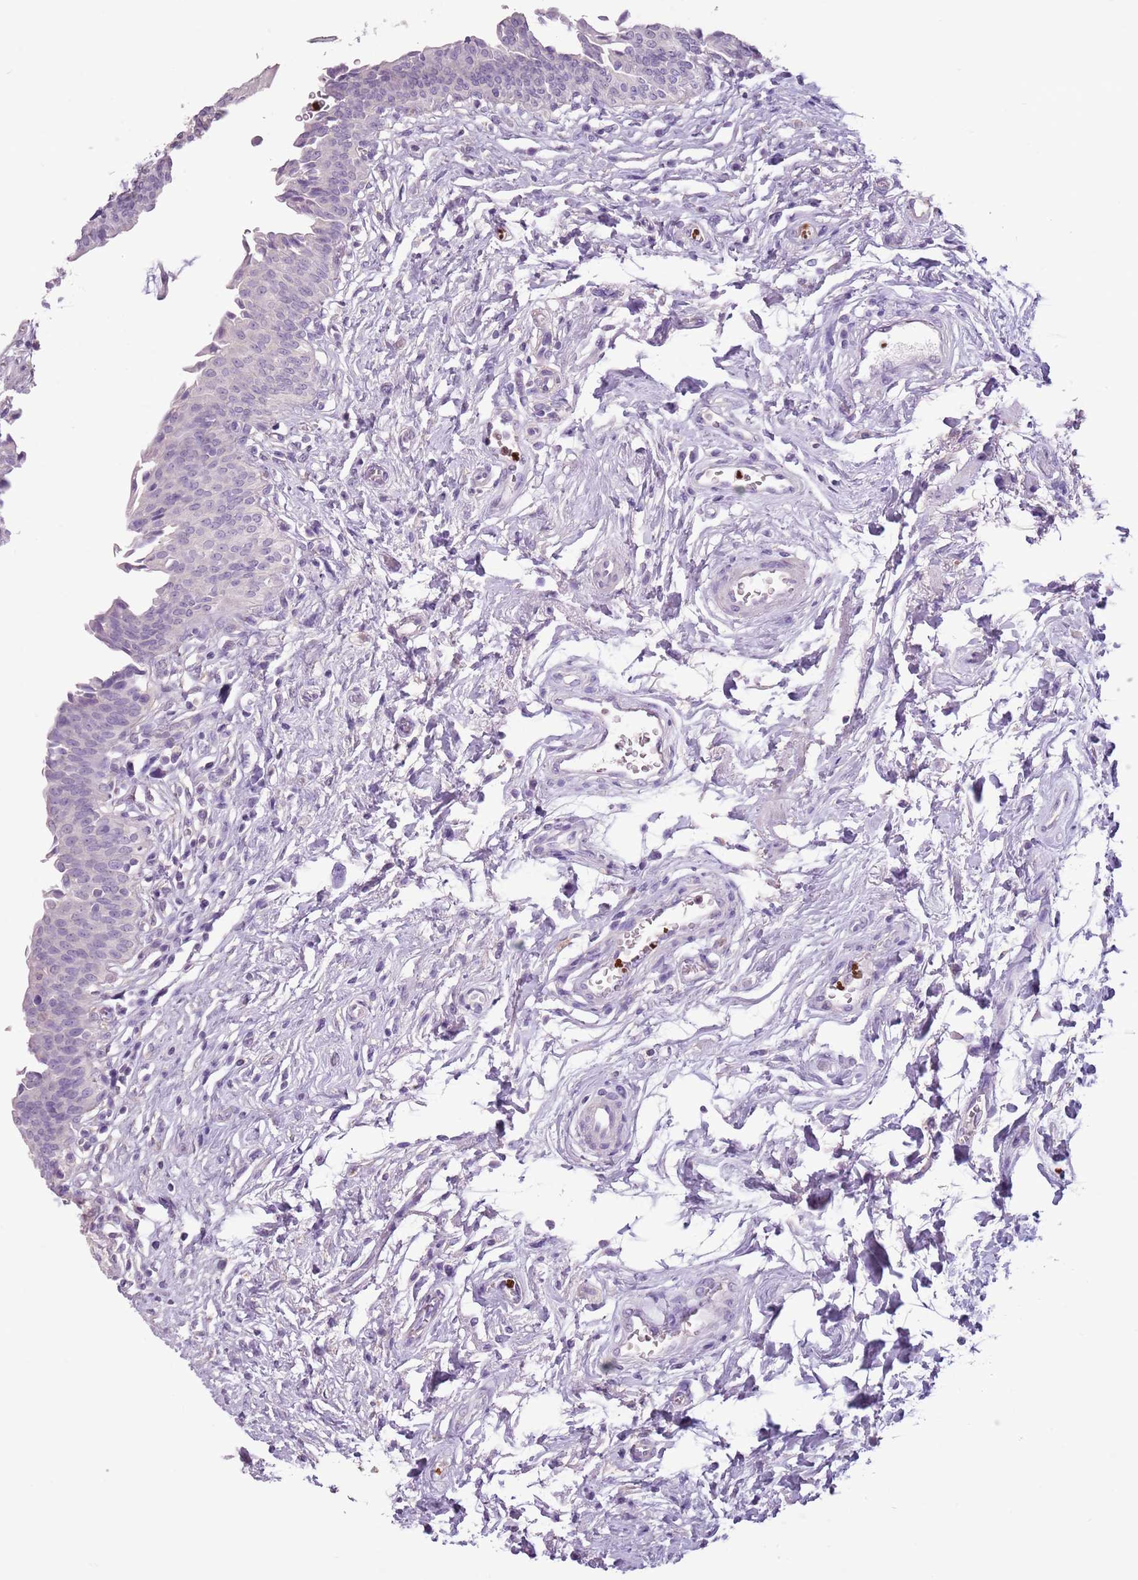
{"staining": {"intensity": "negative", "quantity": "none", "location": "none"}, "tissue": "urinary bladder", "cell_type": "Urothelial cells", "image_type": "normal", "snomed": [{"axis": "morphology", "description": "Normal tissue, NOS"}, {"axis": "topography", "description": "Urinary bladder"}], "caption": "Urothelial cells are negative for protein expression in normal human urinary bladder. (DAB immunohistochemistry visualized using brightfield microscopy, high magnification).", "gene": "CELF6", "patient": {"sex": "male", "age": 83}}